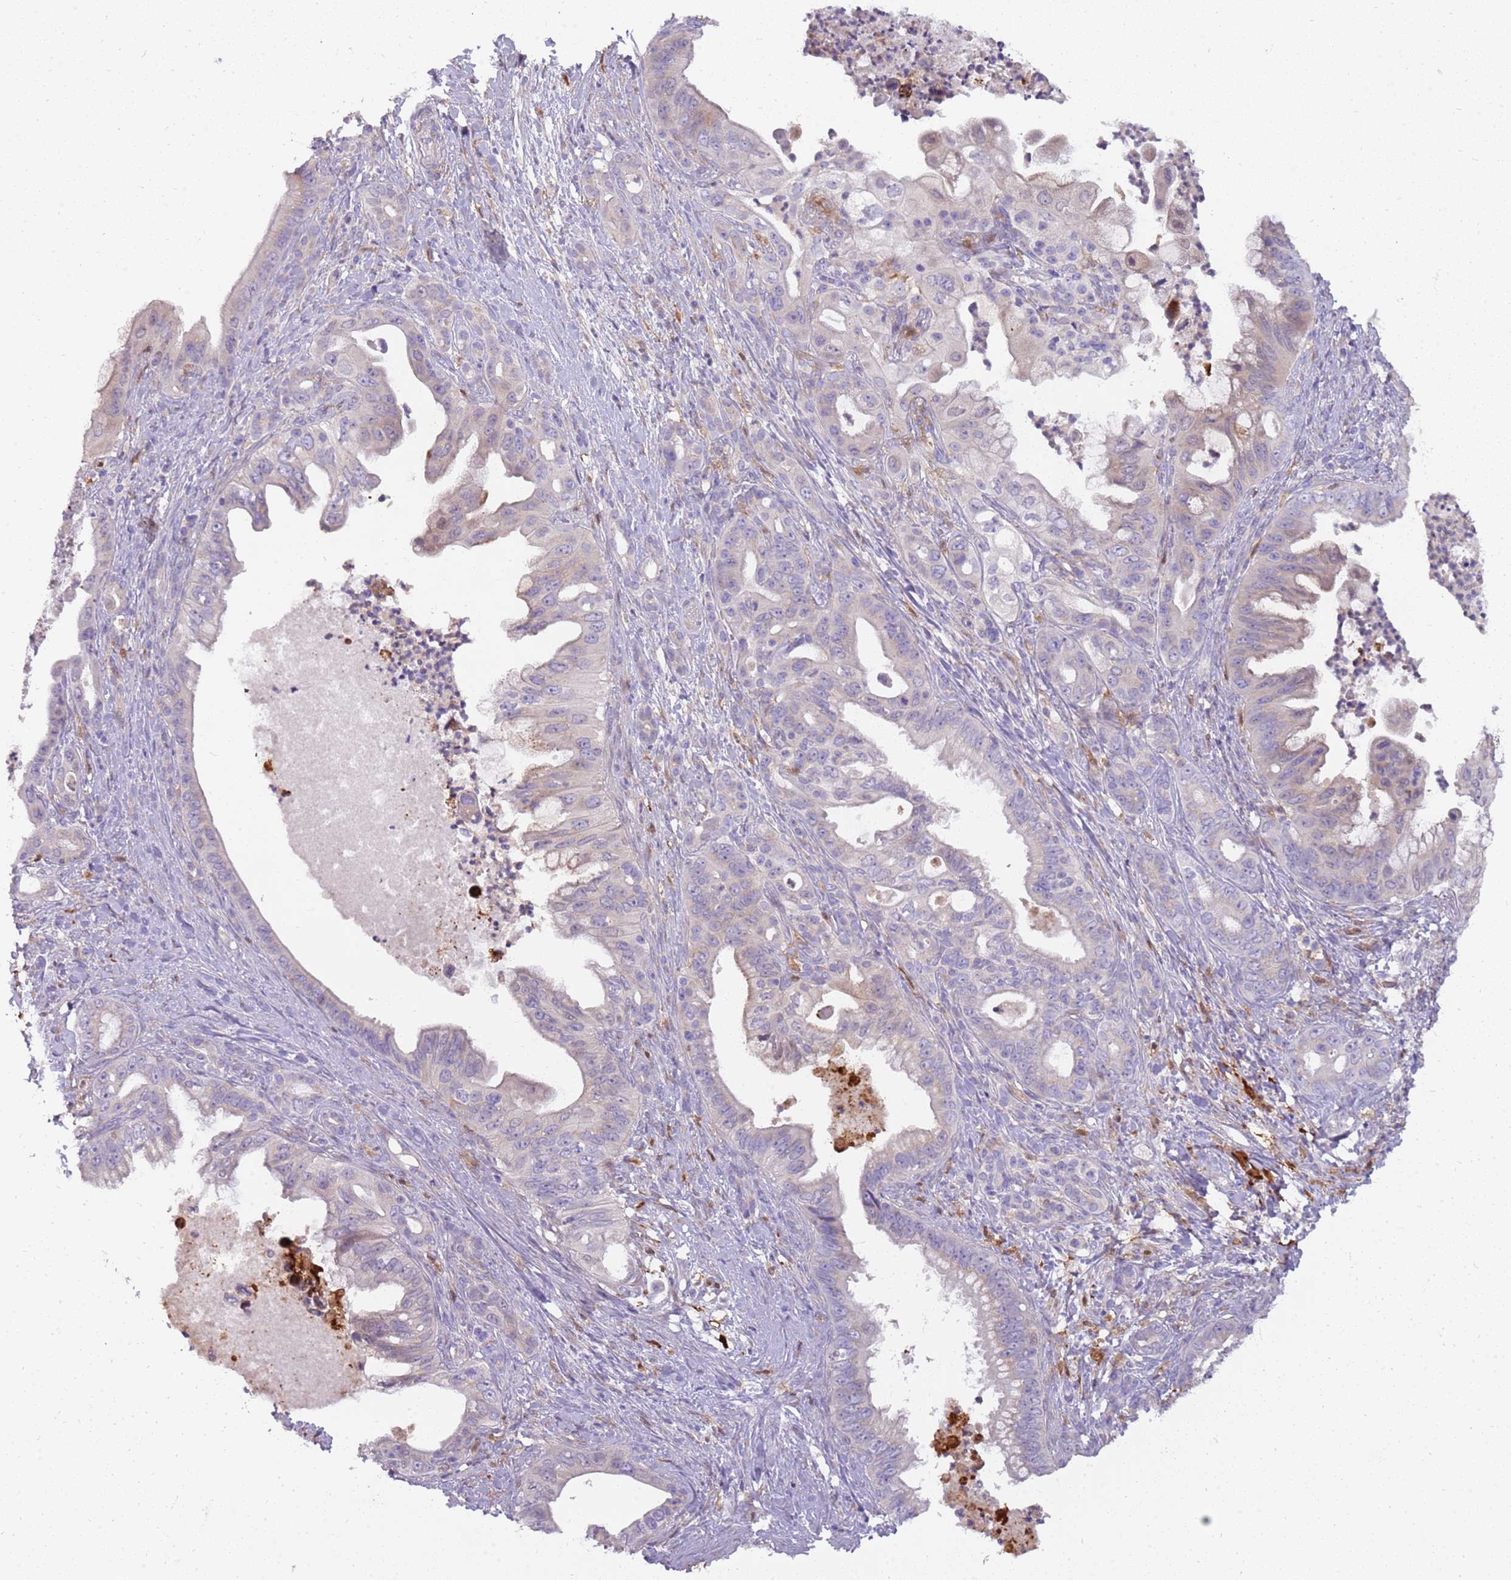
{"staining": {"intensity": "weak", "quantity": "<25%", "location": "cytoplasmic/membranous"}, "tissue": "pancreatic cancer", "cell_type": "Tumor cells", "image_type": "cancer", "snomed": [{"axis": "morphology", "description": "Adenocarcinoma, NOS"}, {"axis": "topography", "description": "Pancreas"}], "caption": "Micrograph shows no significant protein staining in tumor cells of pancreatic adenocarcinoma. (DAB (3,3'-diaminobenzidine) immunohistochemistry, high magnification).", "gene": "DIPK1C", "patient": {"sex": "male", "age": 58}}